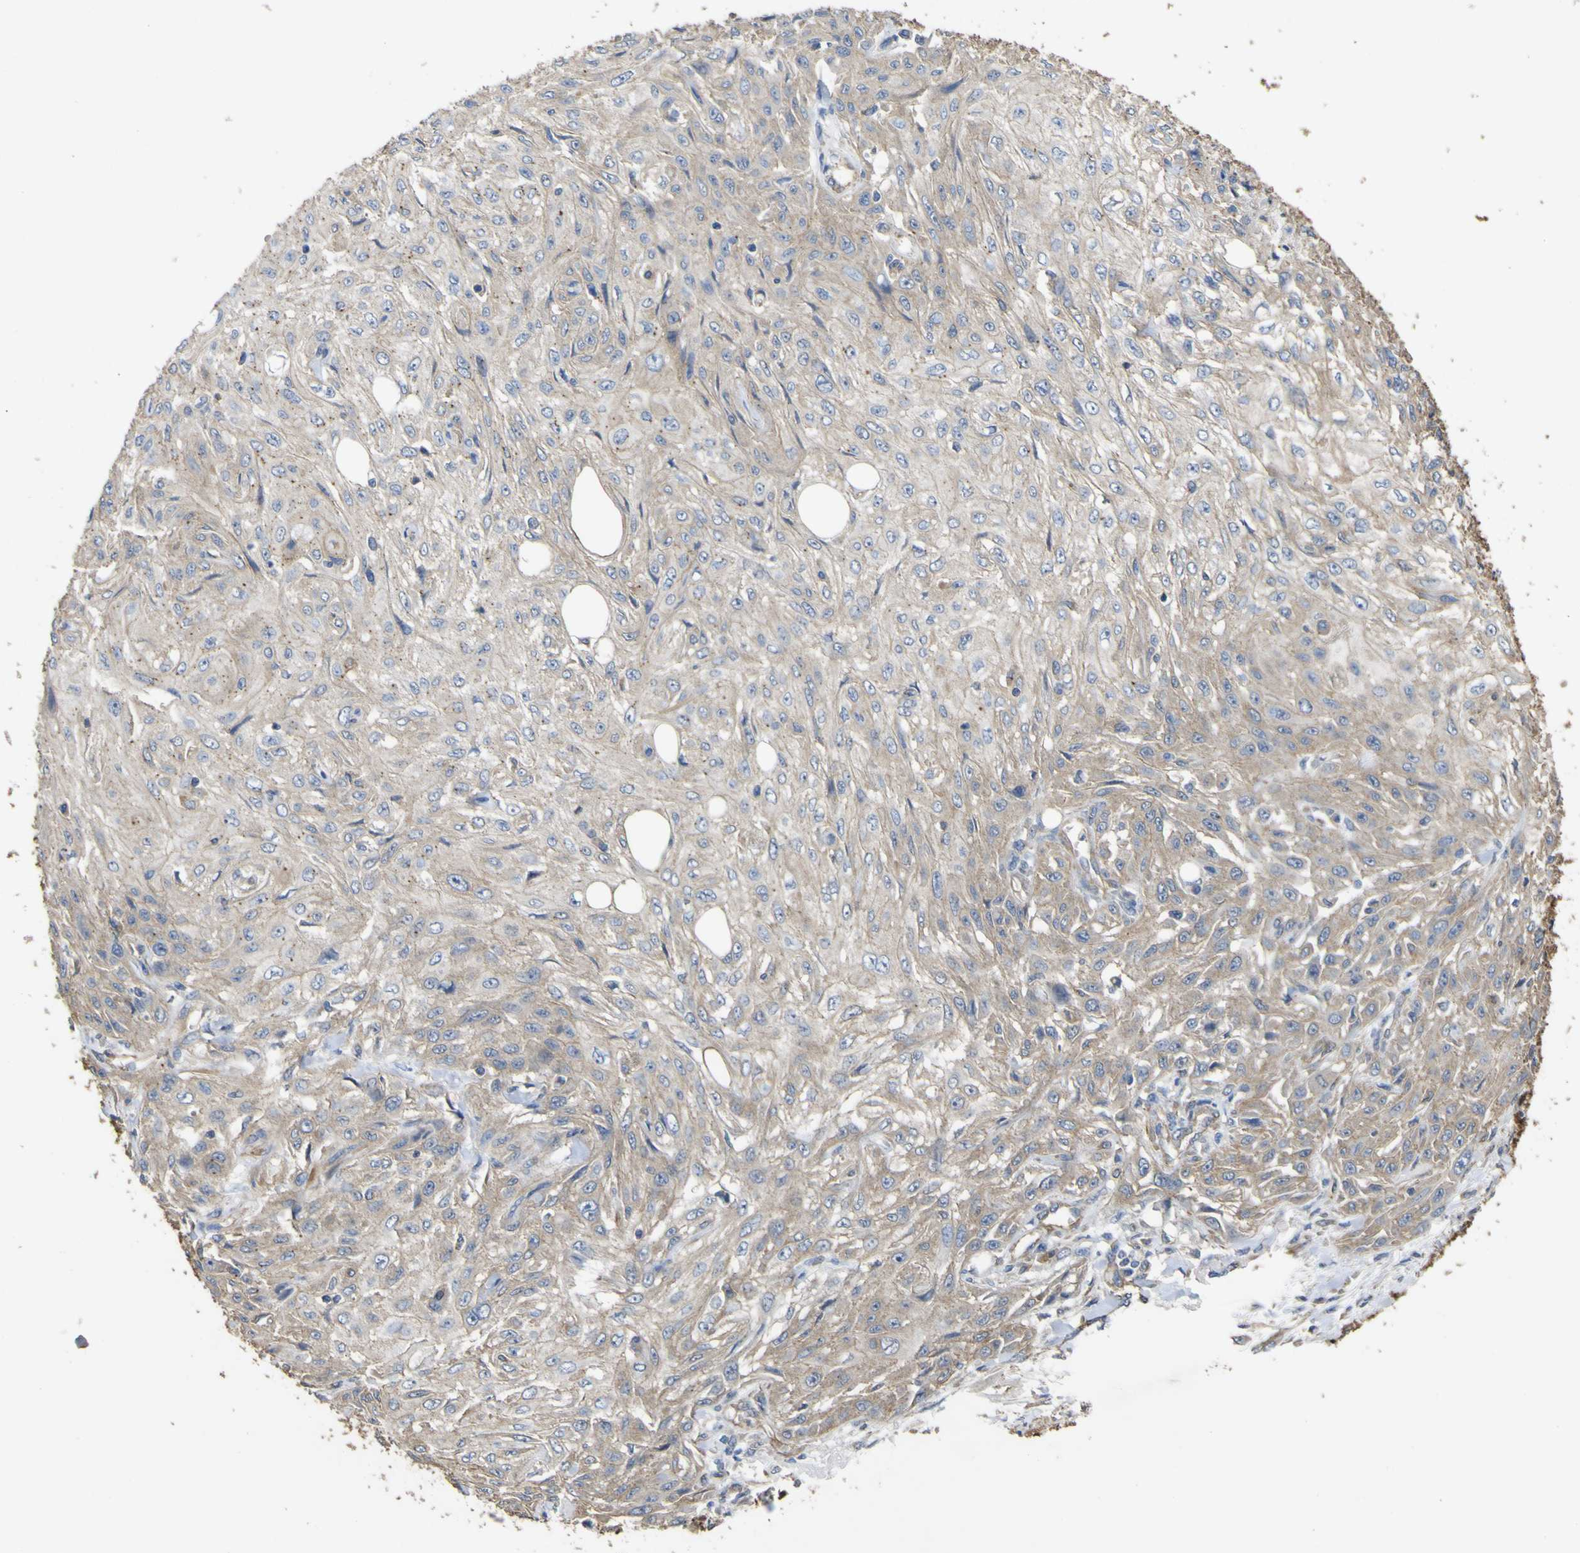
{"staining": {"intensity": "weak", "quantity": ">75%", "location": "cytoplasmic/membranous"}, "tissue": "skin cancer", "cell_type": "Tumor cells", "image_type": "cancer", "snomed": [{"axis": "morphology", "description": "Squamous cell carcinoma, NOS"}, {"axis": "topography", "description": "Skin"}], "caption": "Protein expression analysis of skin squamous cell carcinoma displays weak cytoplasmic/membranous expression in about >75% of tumor cells. The staining was performed using DAB, with brown indicating positive protein expression. Nuclei are stained blue with hematoxylin.", "gene": "TNFSF15", "patient": {"sex": "male", "age": 75}}